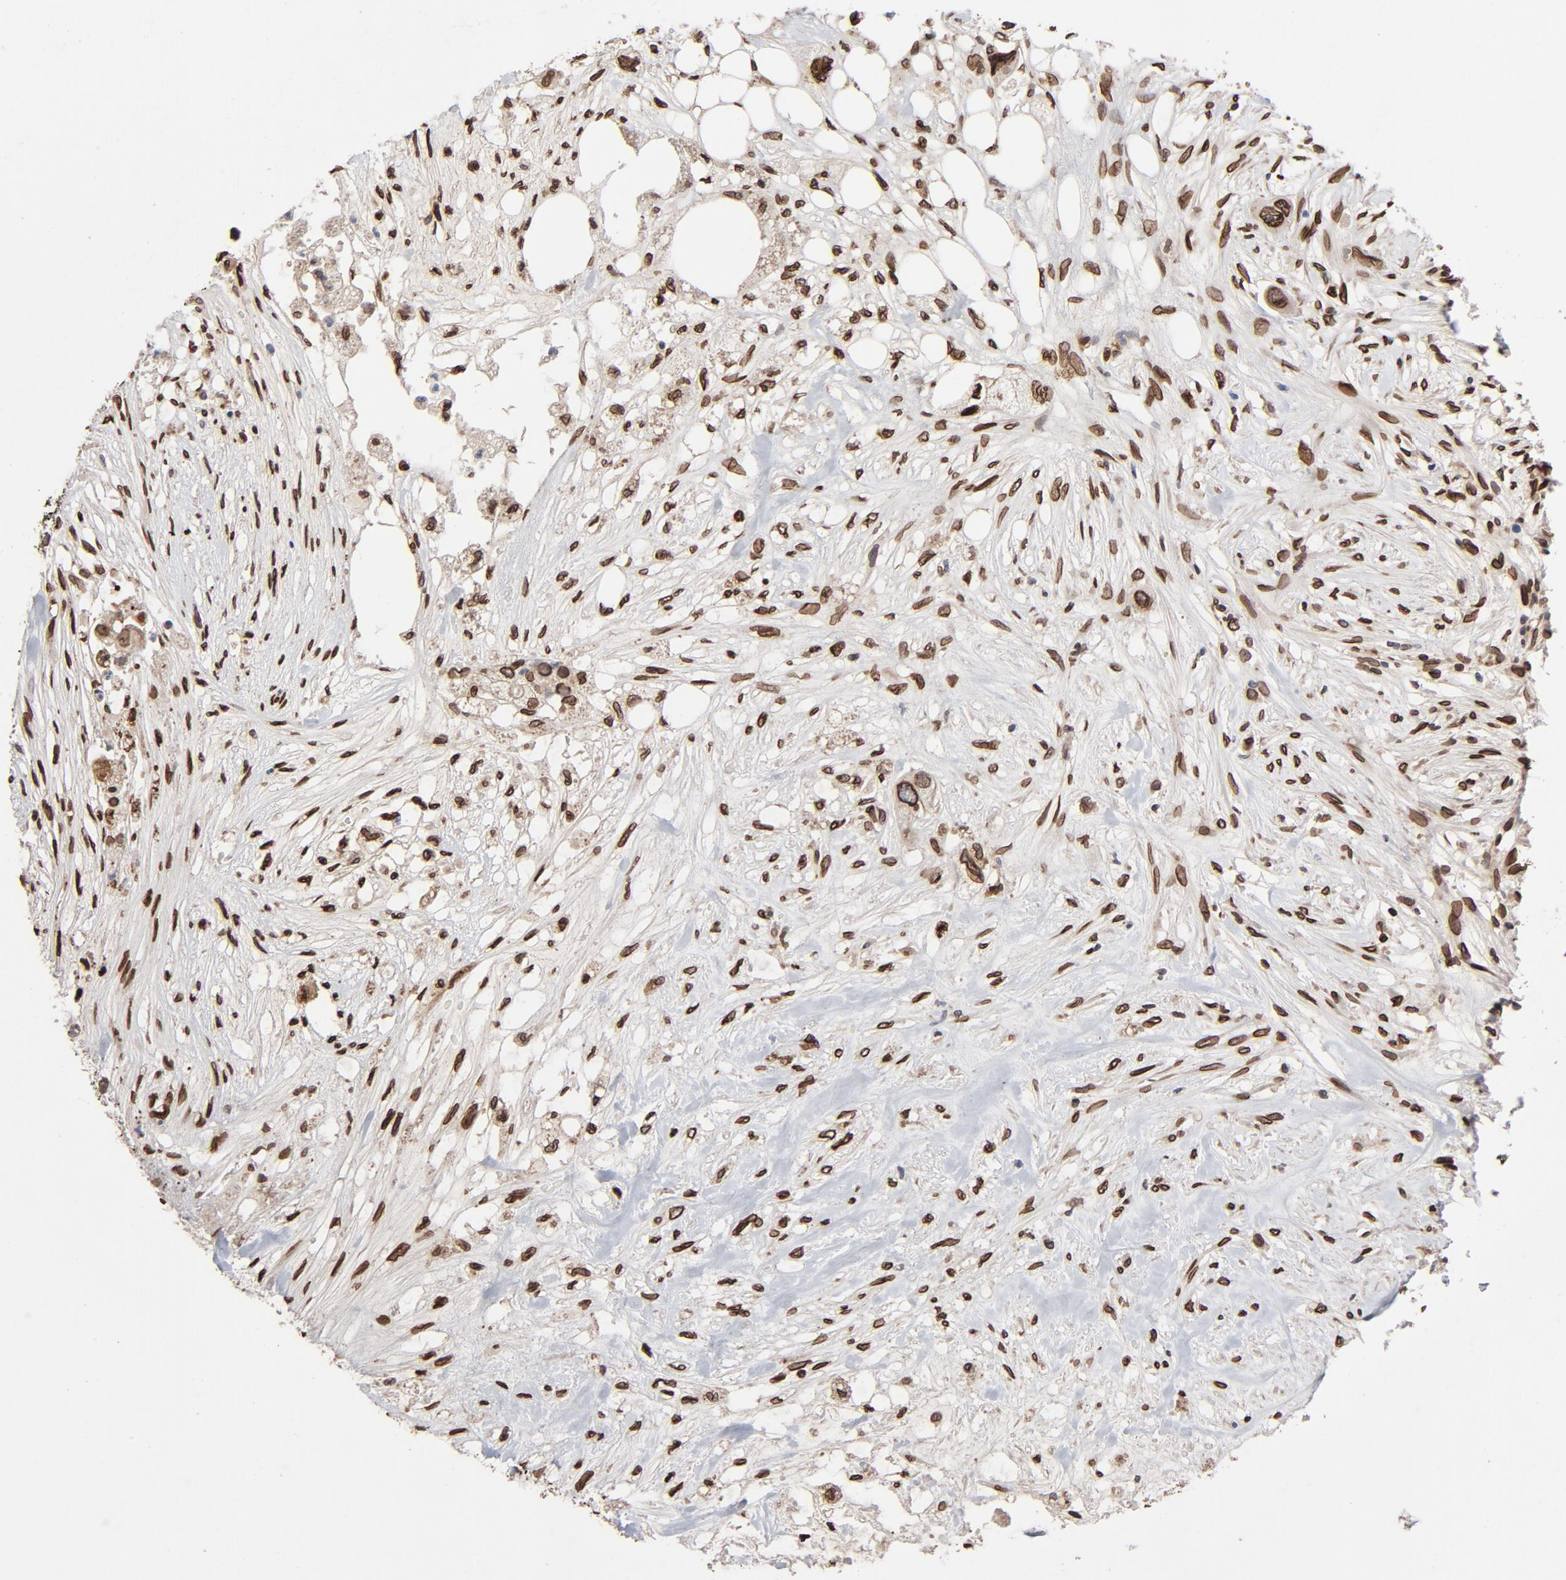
{"staining": {"intensity": "strong", "quantity": ">75%", "location": "cytoplasmic/membranous,nuclear"}, "tissue": "colorectal cancer", "cell_type": "Tumor cells", "image_type": "cancer", "snomed": [{"axis": "morphology", "description": "Adenocarcinoma, NOS"}, {"axis": "topography", "description": "Colon"}], "caption": "High-magnification brightfield microscopy of colorectal cancer stained with DAB (3,3'-diaminobenzidine) (brown) and counterstained with hematoxylin (blue). tumor cells exhibit strong cytoplasmic/membranous and nuclear positivity is appreciated in about>75% of cells.", "gene": "LMNA", "patient": {"sex": "female", "age": 57}}